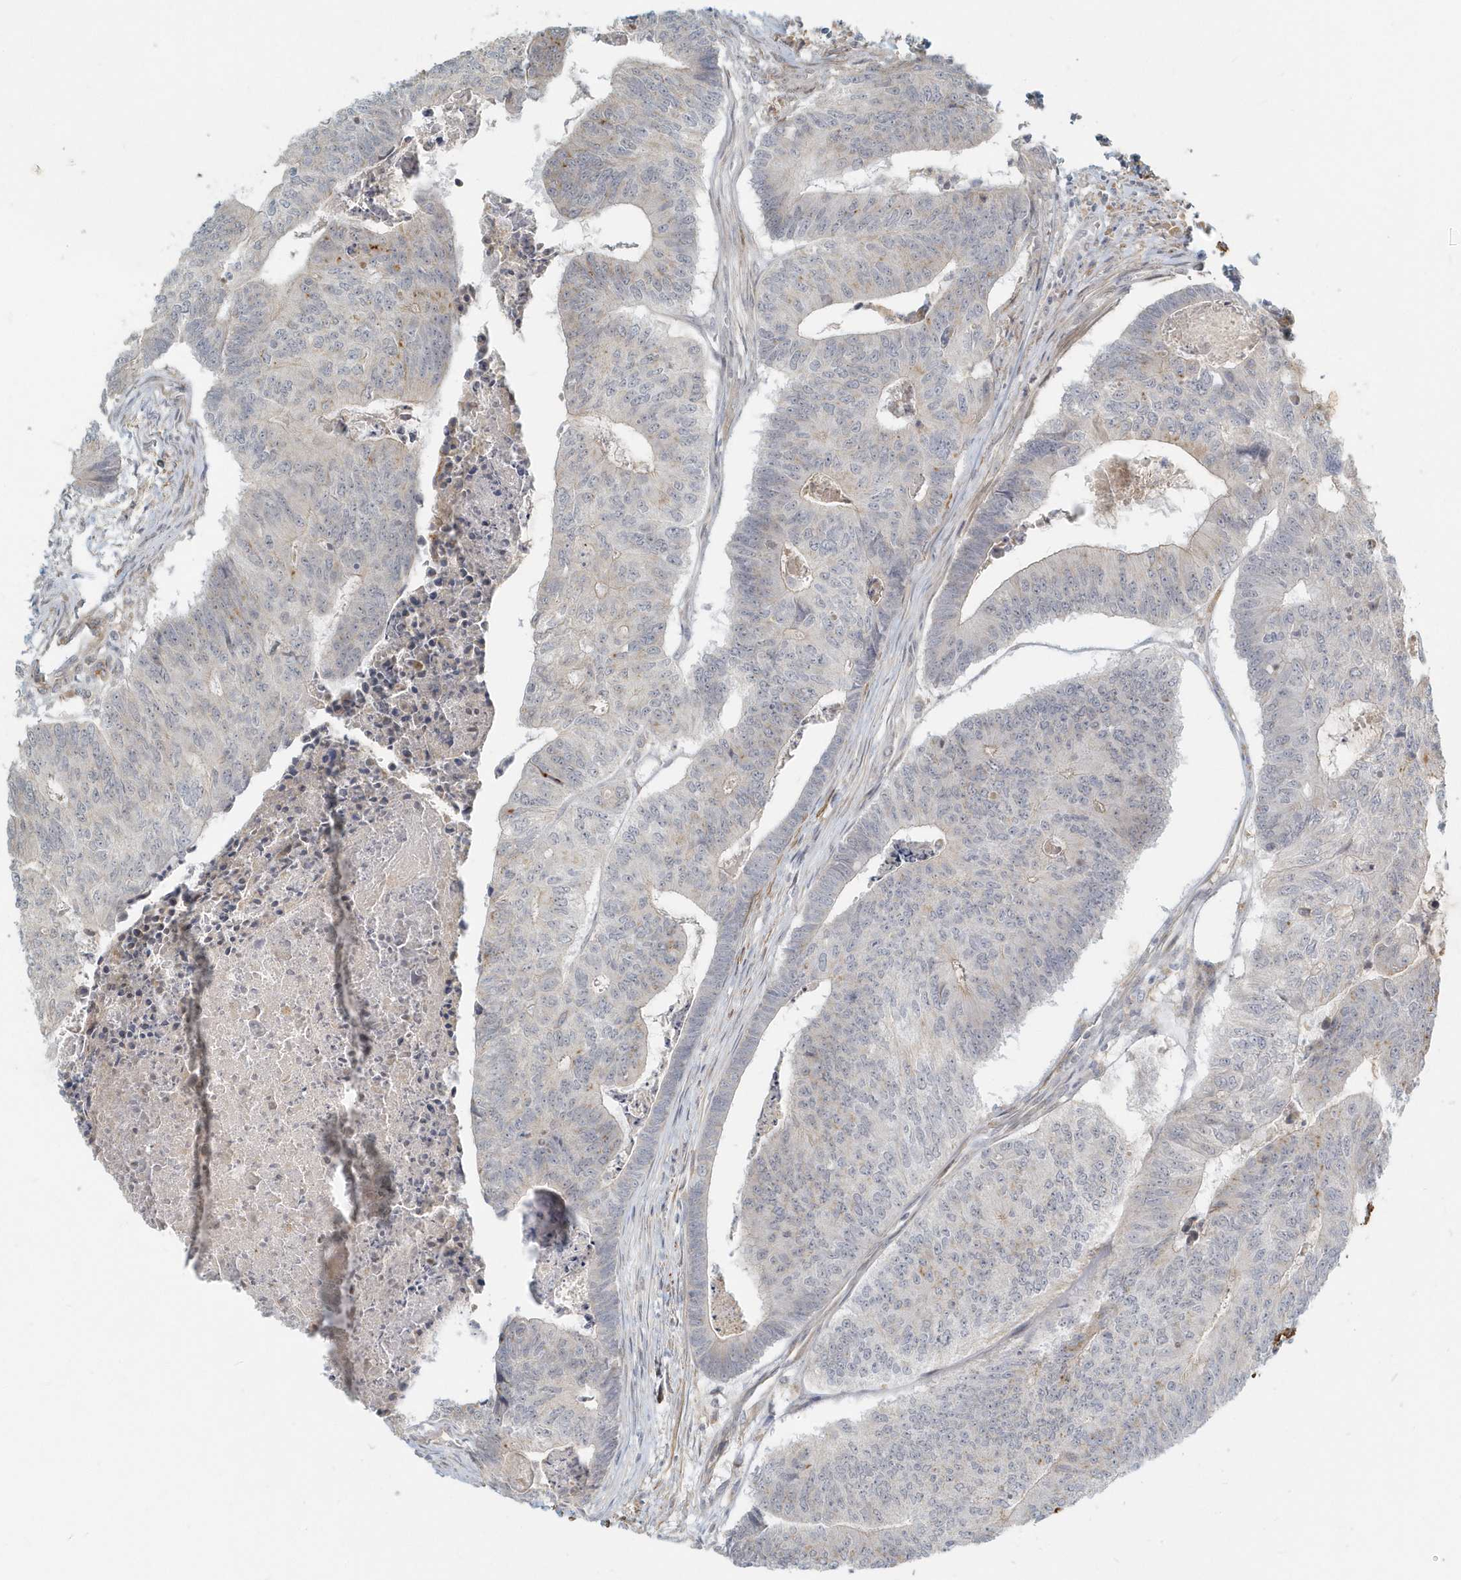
{"staining": {"intensity": "negative", "quantity": "none", "location": "none"}, "tissue": "colorectal cancer", "cell_type": "Tumor cells", "image_type": "cancer", "snomed": [{"axis": "morphology", "description": "Adenocarcinoma, NOS"}, {"axis": "topography", "description": "Colon"}], "caption": "DAB (3,3'-diaminobenzidine) immunohistochemical staining of colorectal adenocarcinoma shows no significant expression in tumor cells. (DAB immunohistochemistry with hematoxylin counter stain).", "gene": "NAPB", "patient": {"sex": "female", "age": 67}}